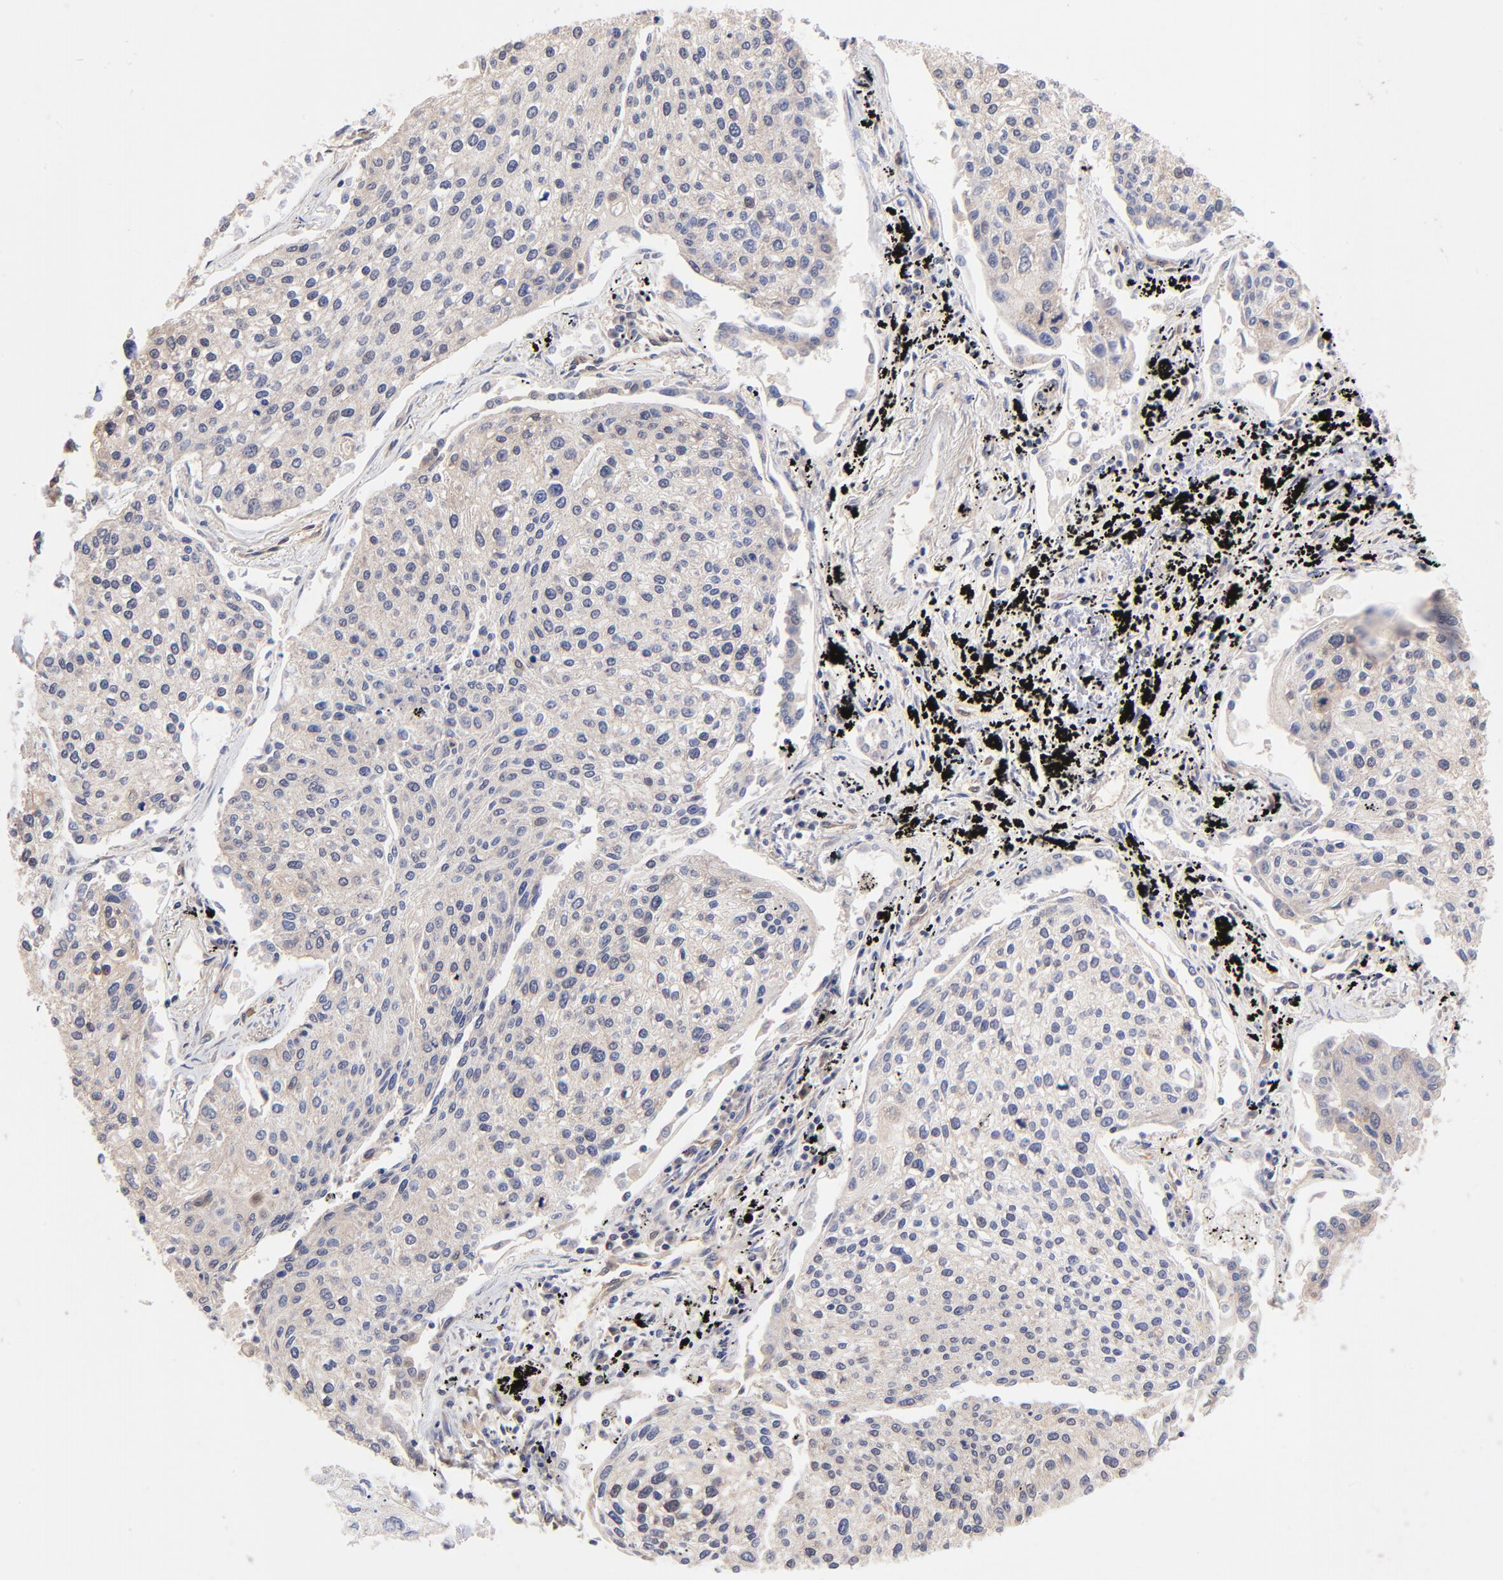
{"staining": {"intensity": "weak", "quantity": ">75%", "location": "cytoplasmic/membranous"}, "tissue": "lung cancer", "cell_type": "Tumor cells", "image_type": "cancer", "snomed": [{"axis": "morphology", "description": "Squamous cell carcinoma, NOS"}, {"axis": "topography", "description": "Lung"}], "caption": "This image reveals immunohistochemistry (IHC) staining of human lung cancer, with low weak cytoplasmic/membranous expression in about >75% of tumor cells.", "gene": "TXNL1", "patient": {"sex": "male", "age": 75}}